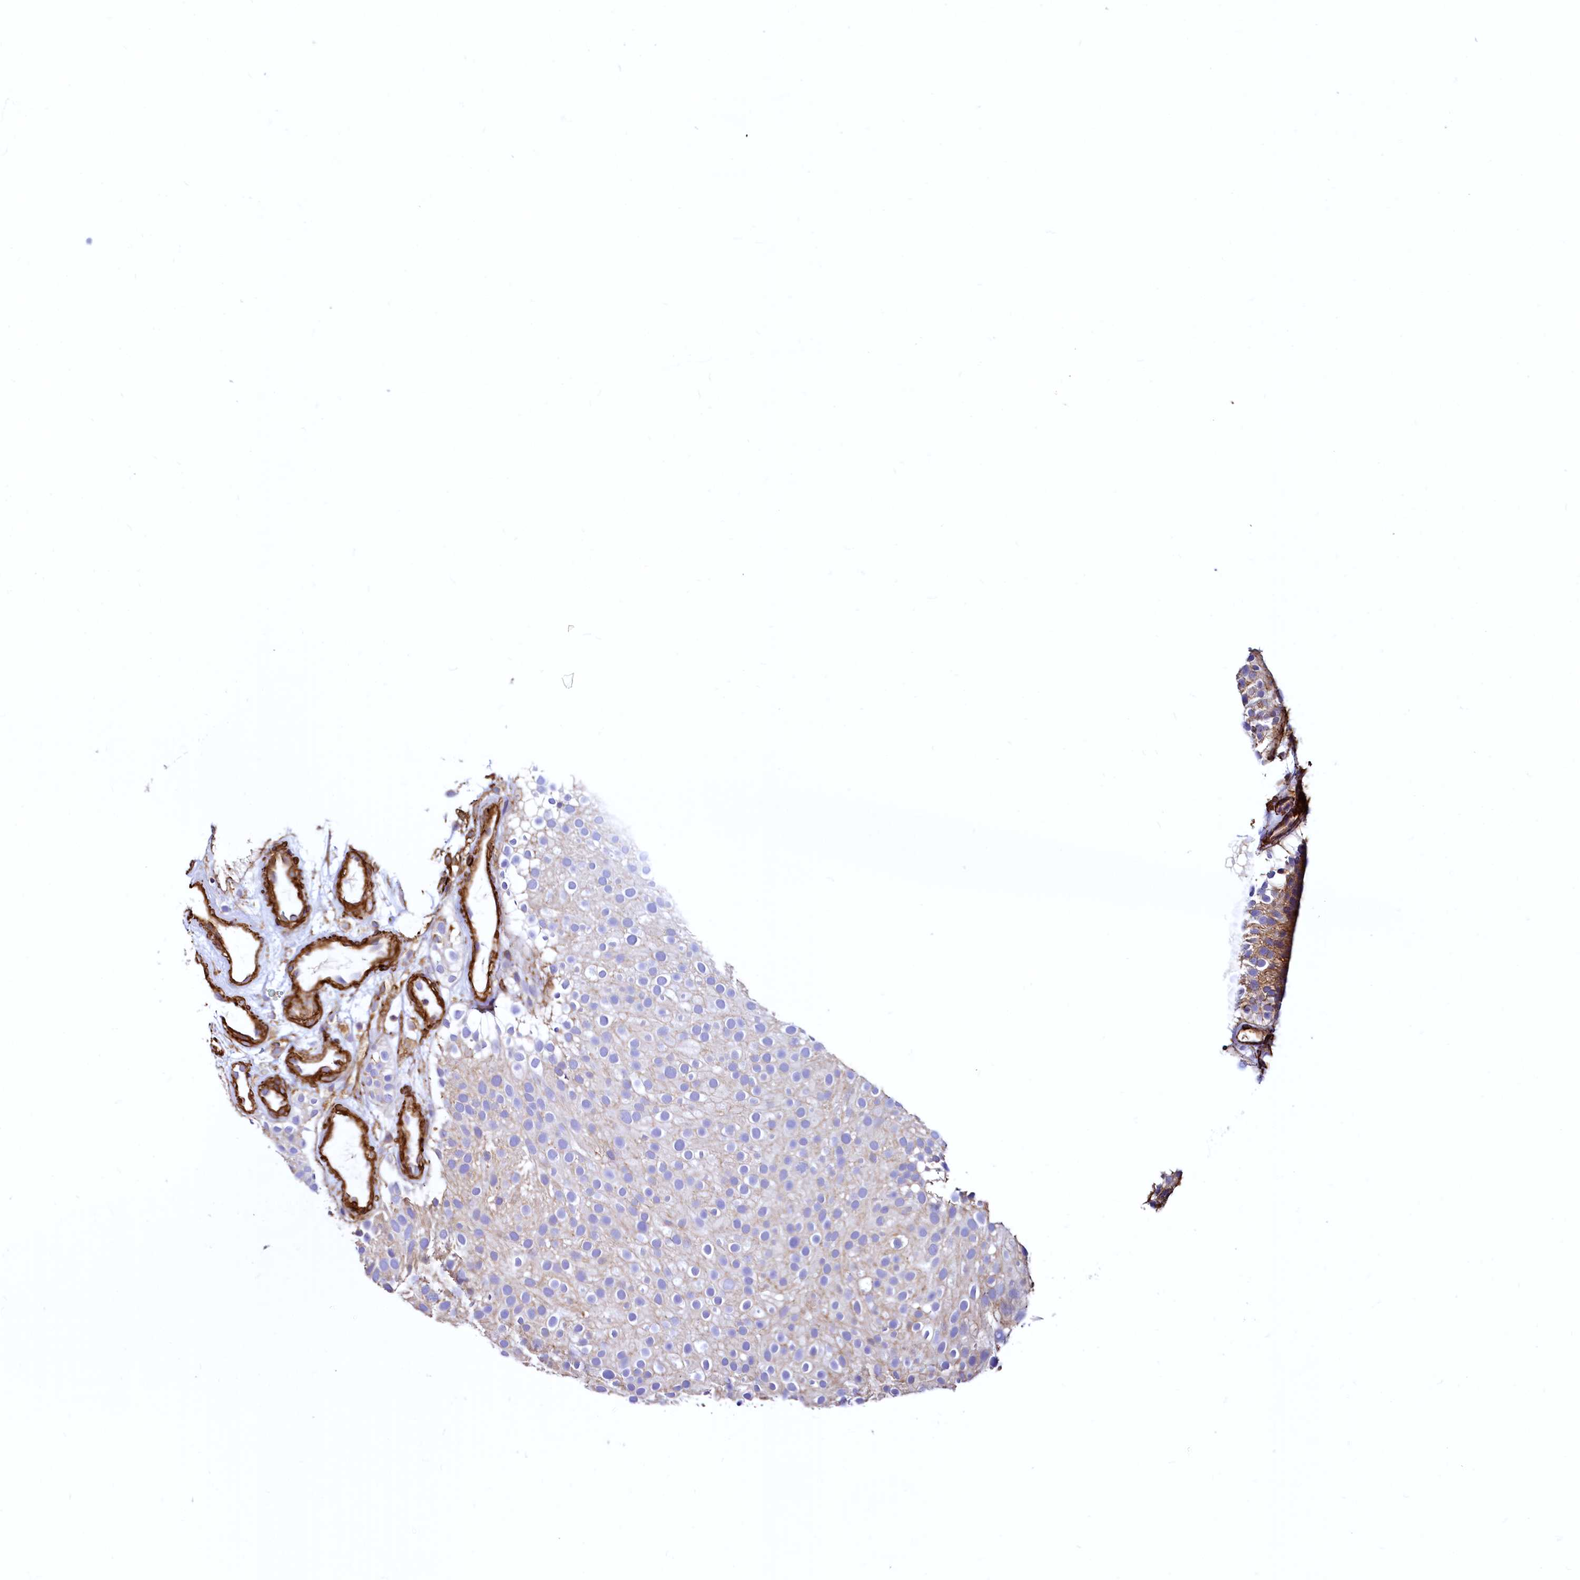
{"staining": {"intensity": "moderate", "quantity": "<25%", "location": "cytoplasmic/membranous"}, "tissue": "urothelial cancer", "cell_type": "Tumor cells", "image_type": "cancer", "snomed": [{"axis": "morphology", "description": "Urothelial carcinoma, Low grade"}, {"axis": "topography", "description": "Urinary bladder"}], "caption": "Moderate cytoplasmic/membranous protein staining is identified in about <25% of tumor cells in urothelial carcinoma (low-grade).", "gene": "THBS1", "patient": {"sex": "male", "age": 78}}